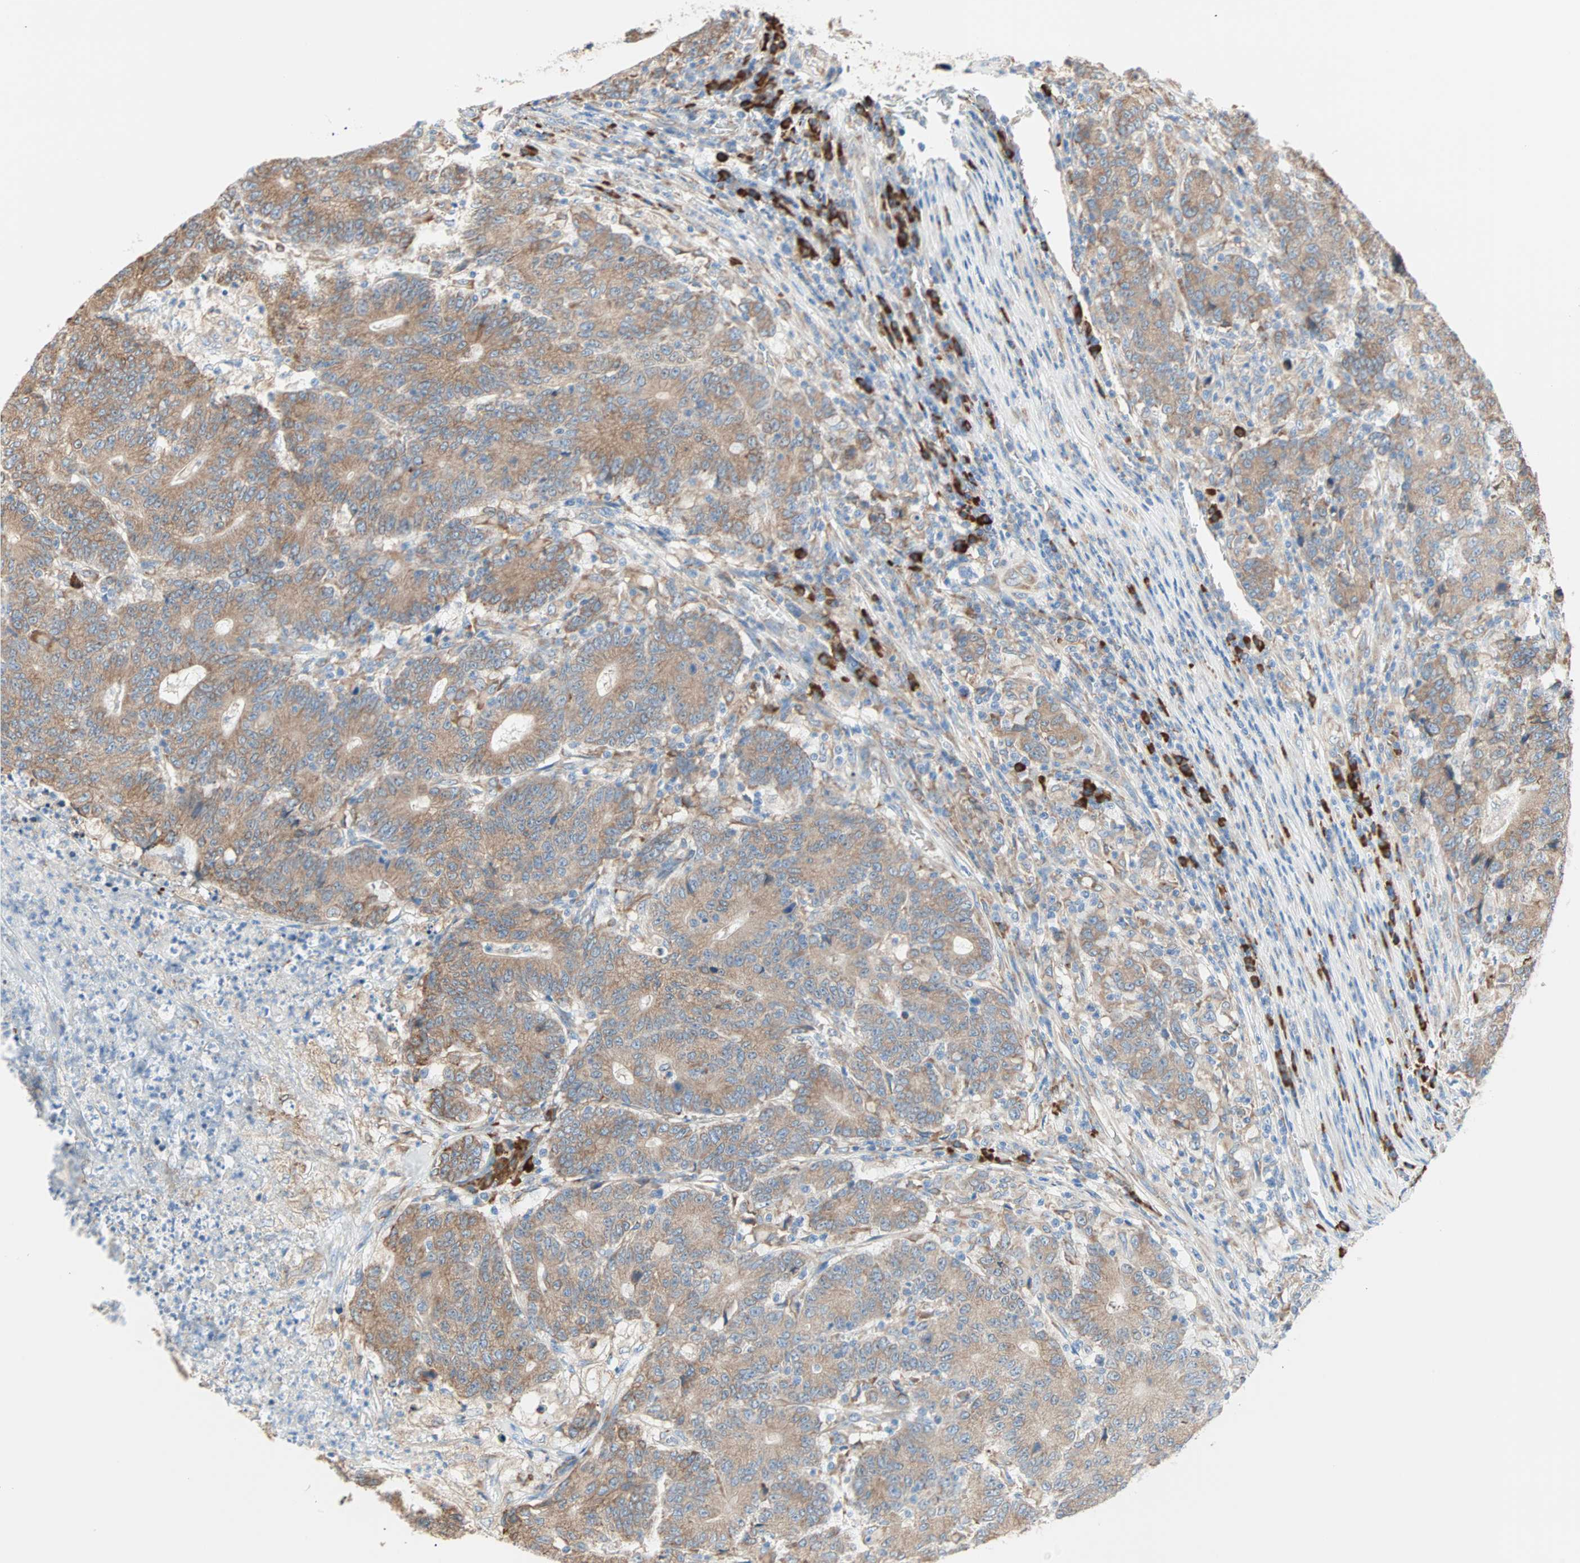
{"staining": {"intensity": "moderate", "quantity": ">75%", "location": "cytoplasmic/membranous"}, "tissue": "colorectal cancer", "cell_type": "Tumor cells", "image_type": "cancer", "snomed": [{"axis": "morphology", "description": "Normal tissue, NOS"}, {"axis": "morphology", "description": "Adenocarcinoma, NOS"}, {"axis": "topography", "description": "Colon"}], "caption": "Adenocarcinoma (colorectal) stained with a brown dye reveals moderate cytoplasmic/membranous positive positivity in about >75% of tumor cells.", "gene": "PLCXD1", "patient": {"sex": "female", "age": 75}}